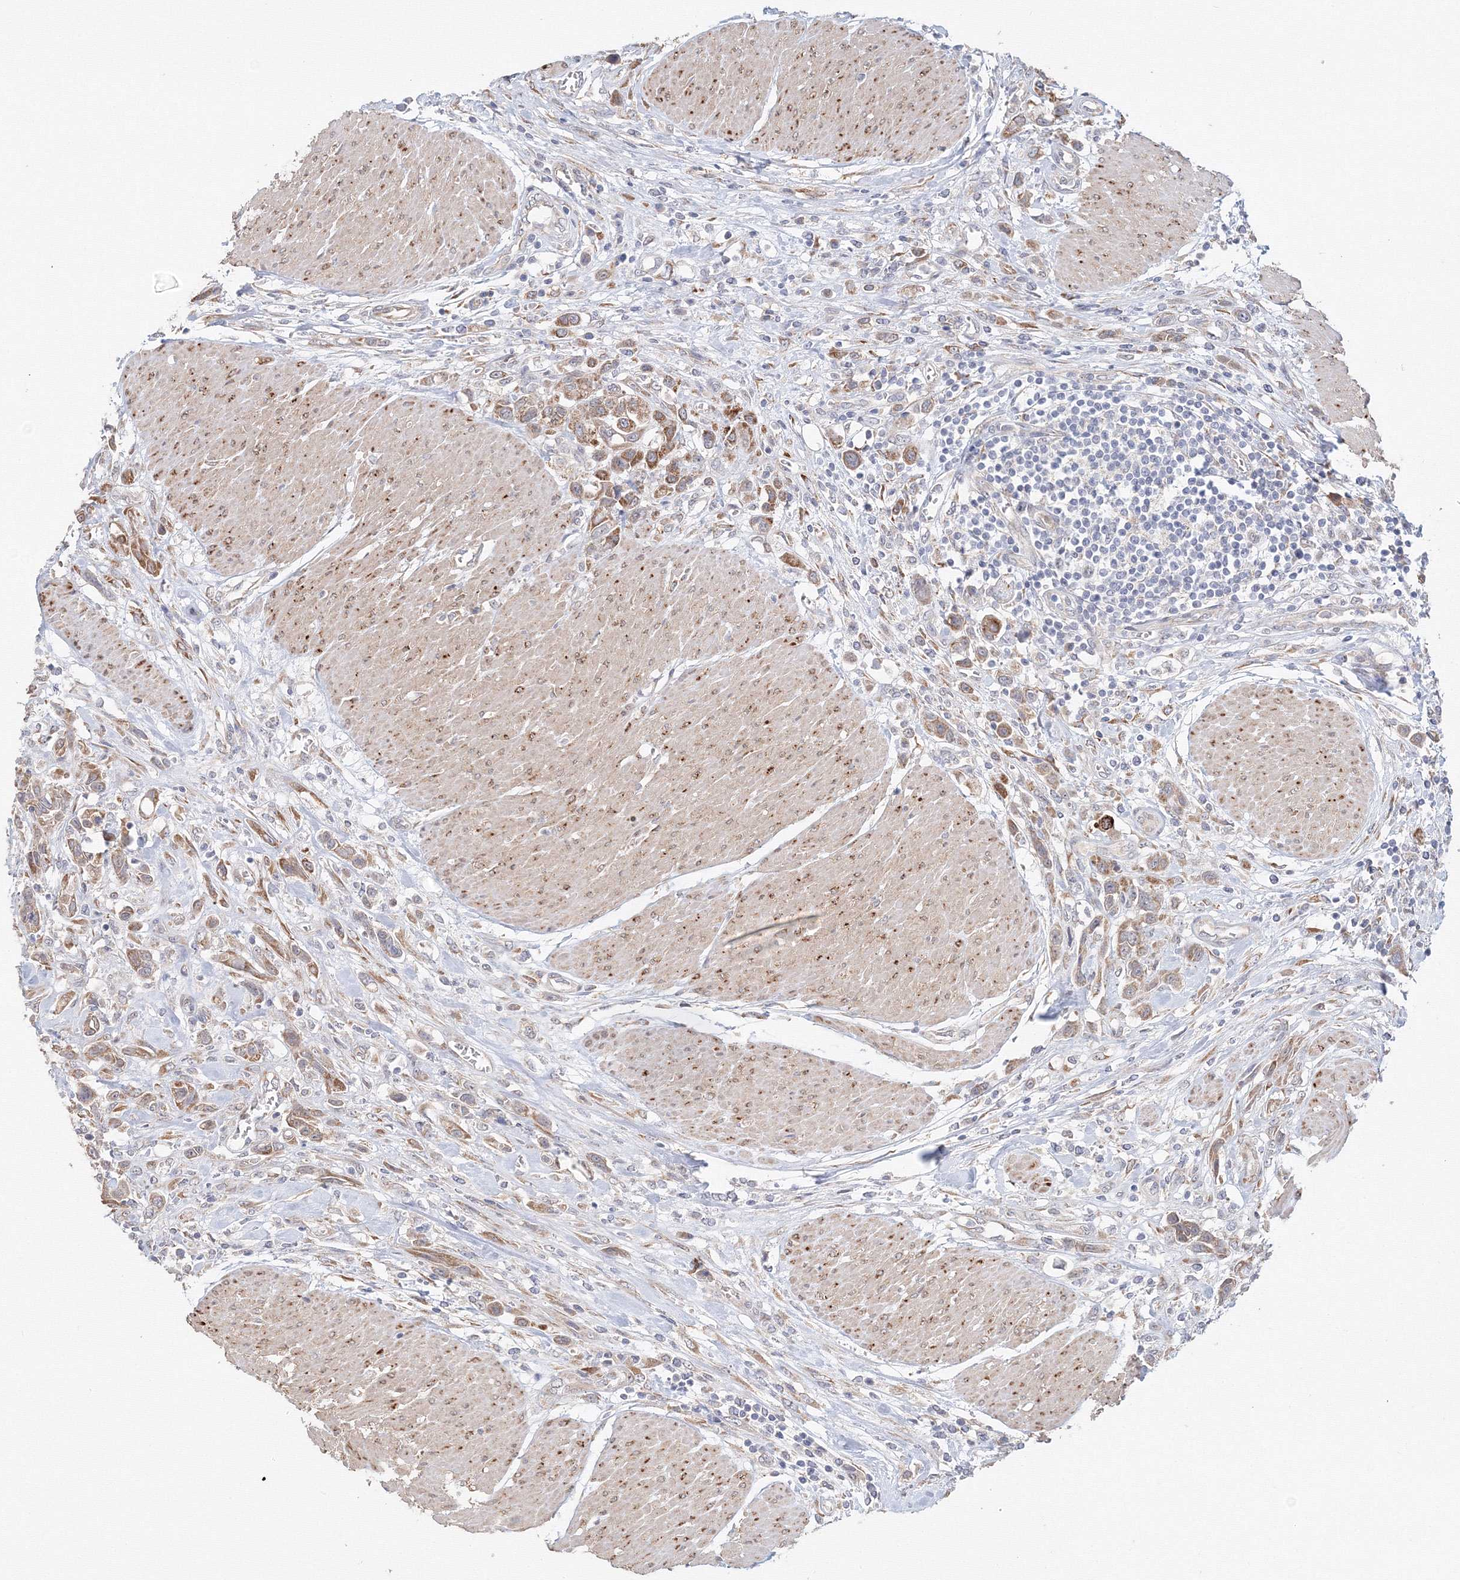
{"staining": {"intensity": "moderate", "quantity": ">75%", "location": "cytoplasmic/membranous"}, "tissue": "urothelial cancer", "cell_type": "Tumor cells", "image_type": "cancer", "snomed": [{"axis": "morphology", "description": "Urothelial carcinoma, High grade"}, {"axis": "topography", "description": "Urinary bladder"}], "caption": "Human high-grade urothelial carcinoma stained with a protein marker shows moderate staining in tumor cells.", "gene": "DHRS12", "patient": {"sex": "male", "age": 50}}